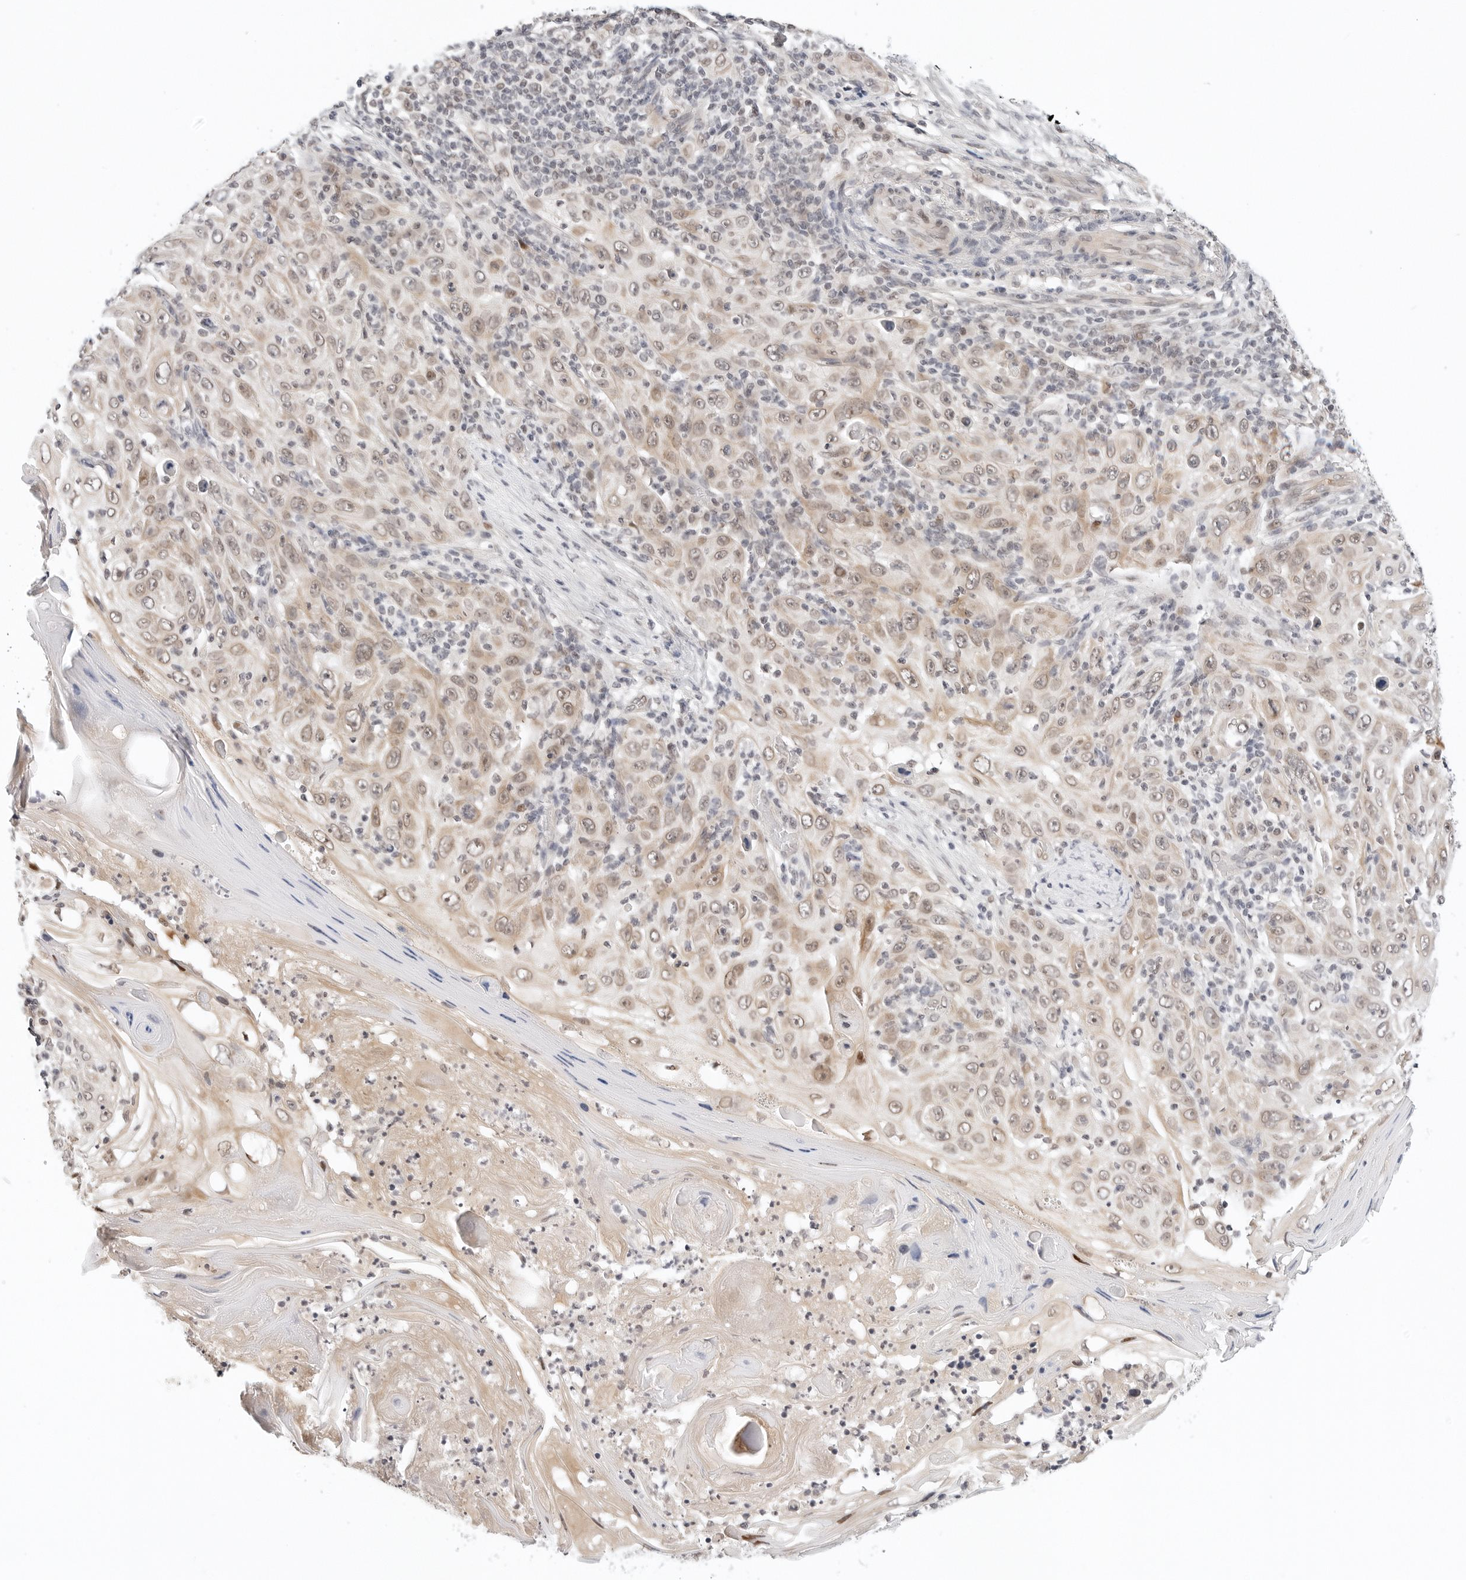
{"staining": {"intensity": "weak", "quantity": ">75%", "location": "cytoplasmic/membranous,nuclear"}, "tissue": "skin cancer", "cell_type": "Tumor cells", "image_type": "cancer", "snomed": [{"axis": "morphology", "description": "Squamous cell carcinoma, NOS"}, {"axis": "topography", "description": "Skin"}], "caption": "Skin cancer (squamous cell carcinoma) was stained to show a protein in brown. There is low levels of weak cytoplasmic/membranous and nuclear expression in about >75% of tumor cells.", "gene": "TSEN2", "patient": {"sex": "female", "age": 88}}